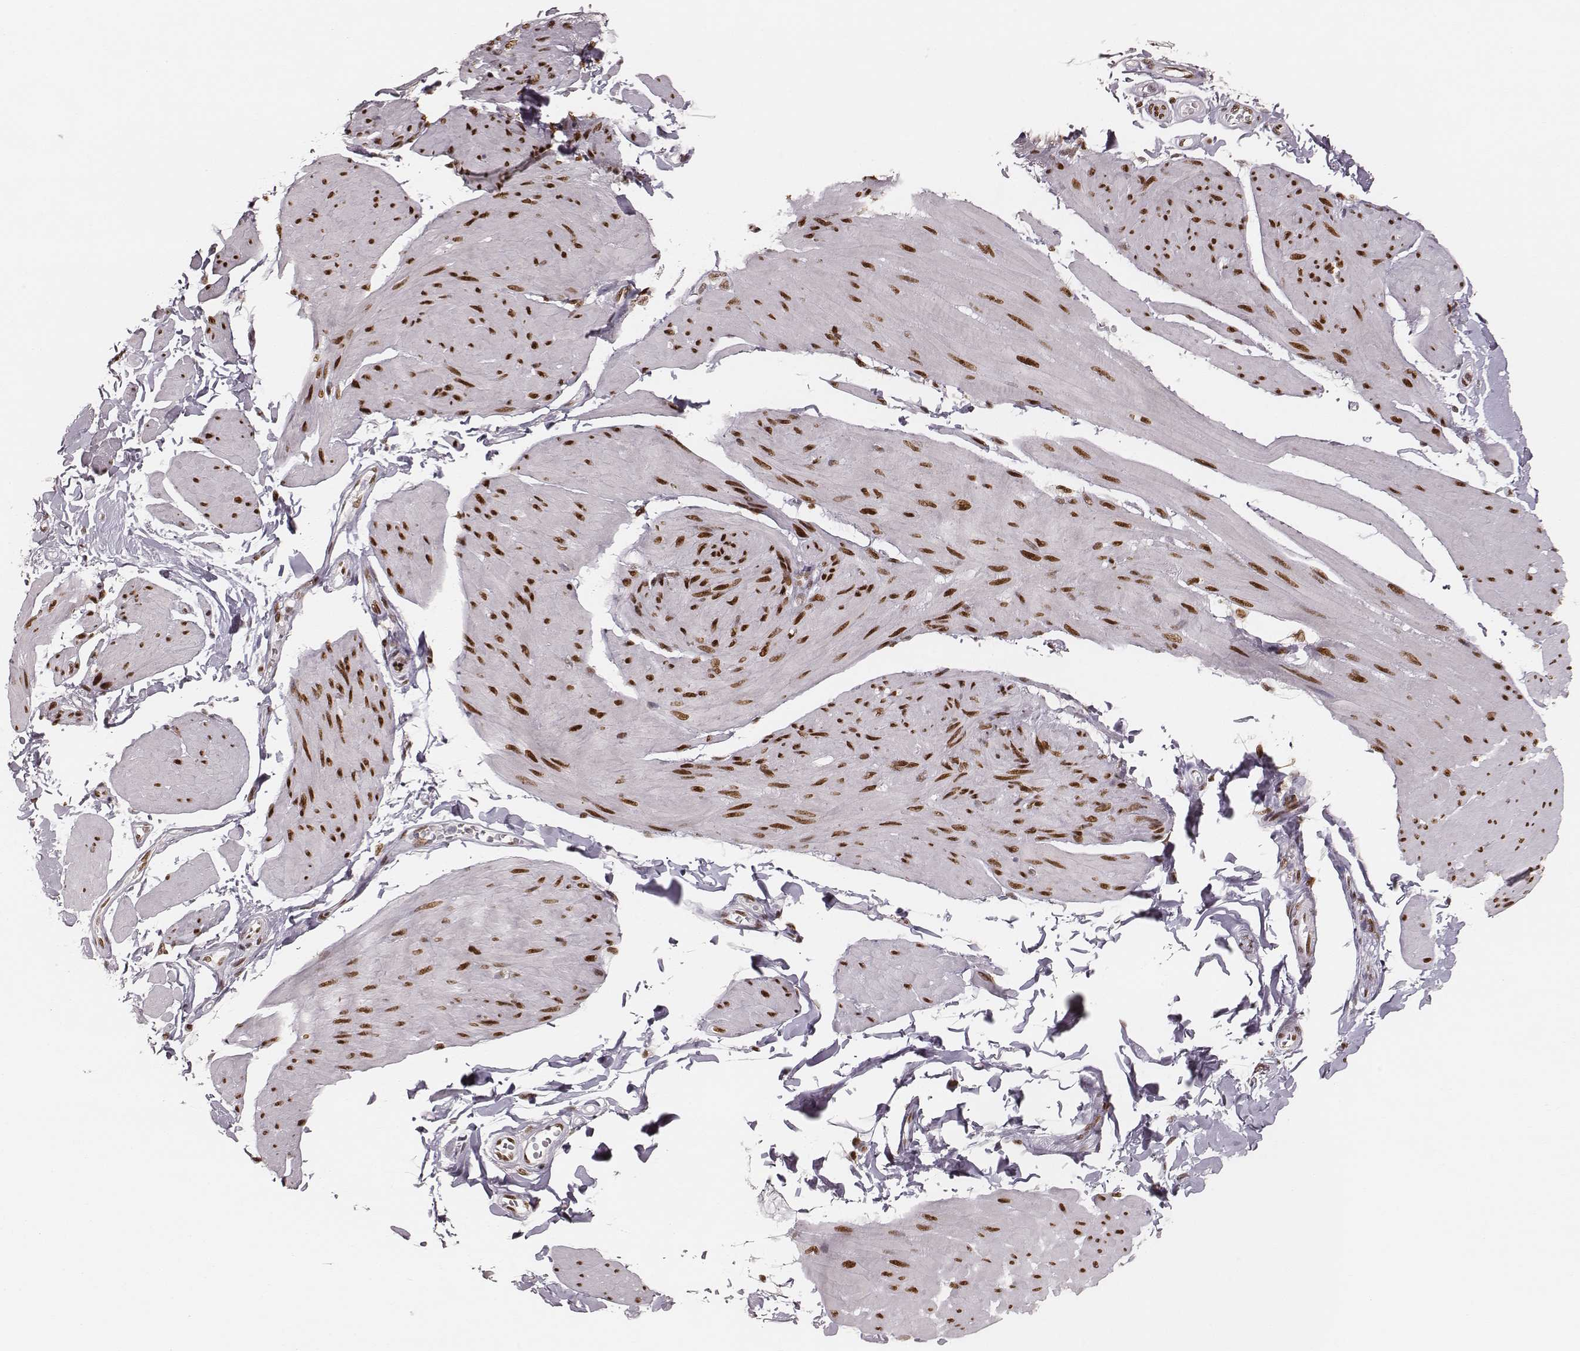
{"staining": {"intensity": "strong", "quantity": ">75%", "location": "nuclear"}, "tissue": "smooth muscle", "cell_type": "Smooth muscle cells", "image_type": "normal", "snomed": [{"axis": "morphology", "description": "Normal tissue, NOS"}, {"axis": "topography", "description": "Adipose tissue"}, {"axis": "topography", "description": "Smooth muscle"}, {"axis": "topography", "description": "Peripheral nerve tissue"}], "caption": "Immunohistochemistry staining of benign smooth muscle, which exhibits high levels of strong nuclear staining in about >75% of smooth muscle cells indicating strong nuclear protein positivity. The staining was performed using DAB (brown) for protein detection and nuclei were counterstained in hematoxylin (blue).", "gene": "PARP1", "patient": {"sex": "male", "age": 83}}